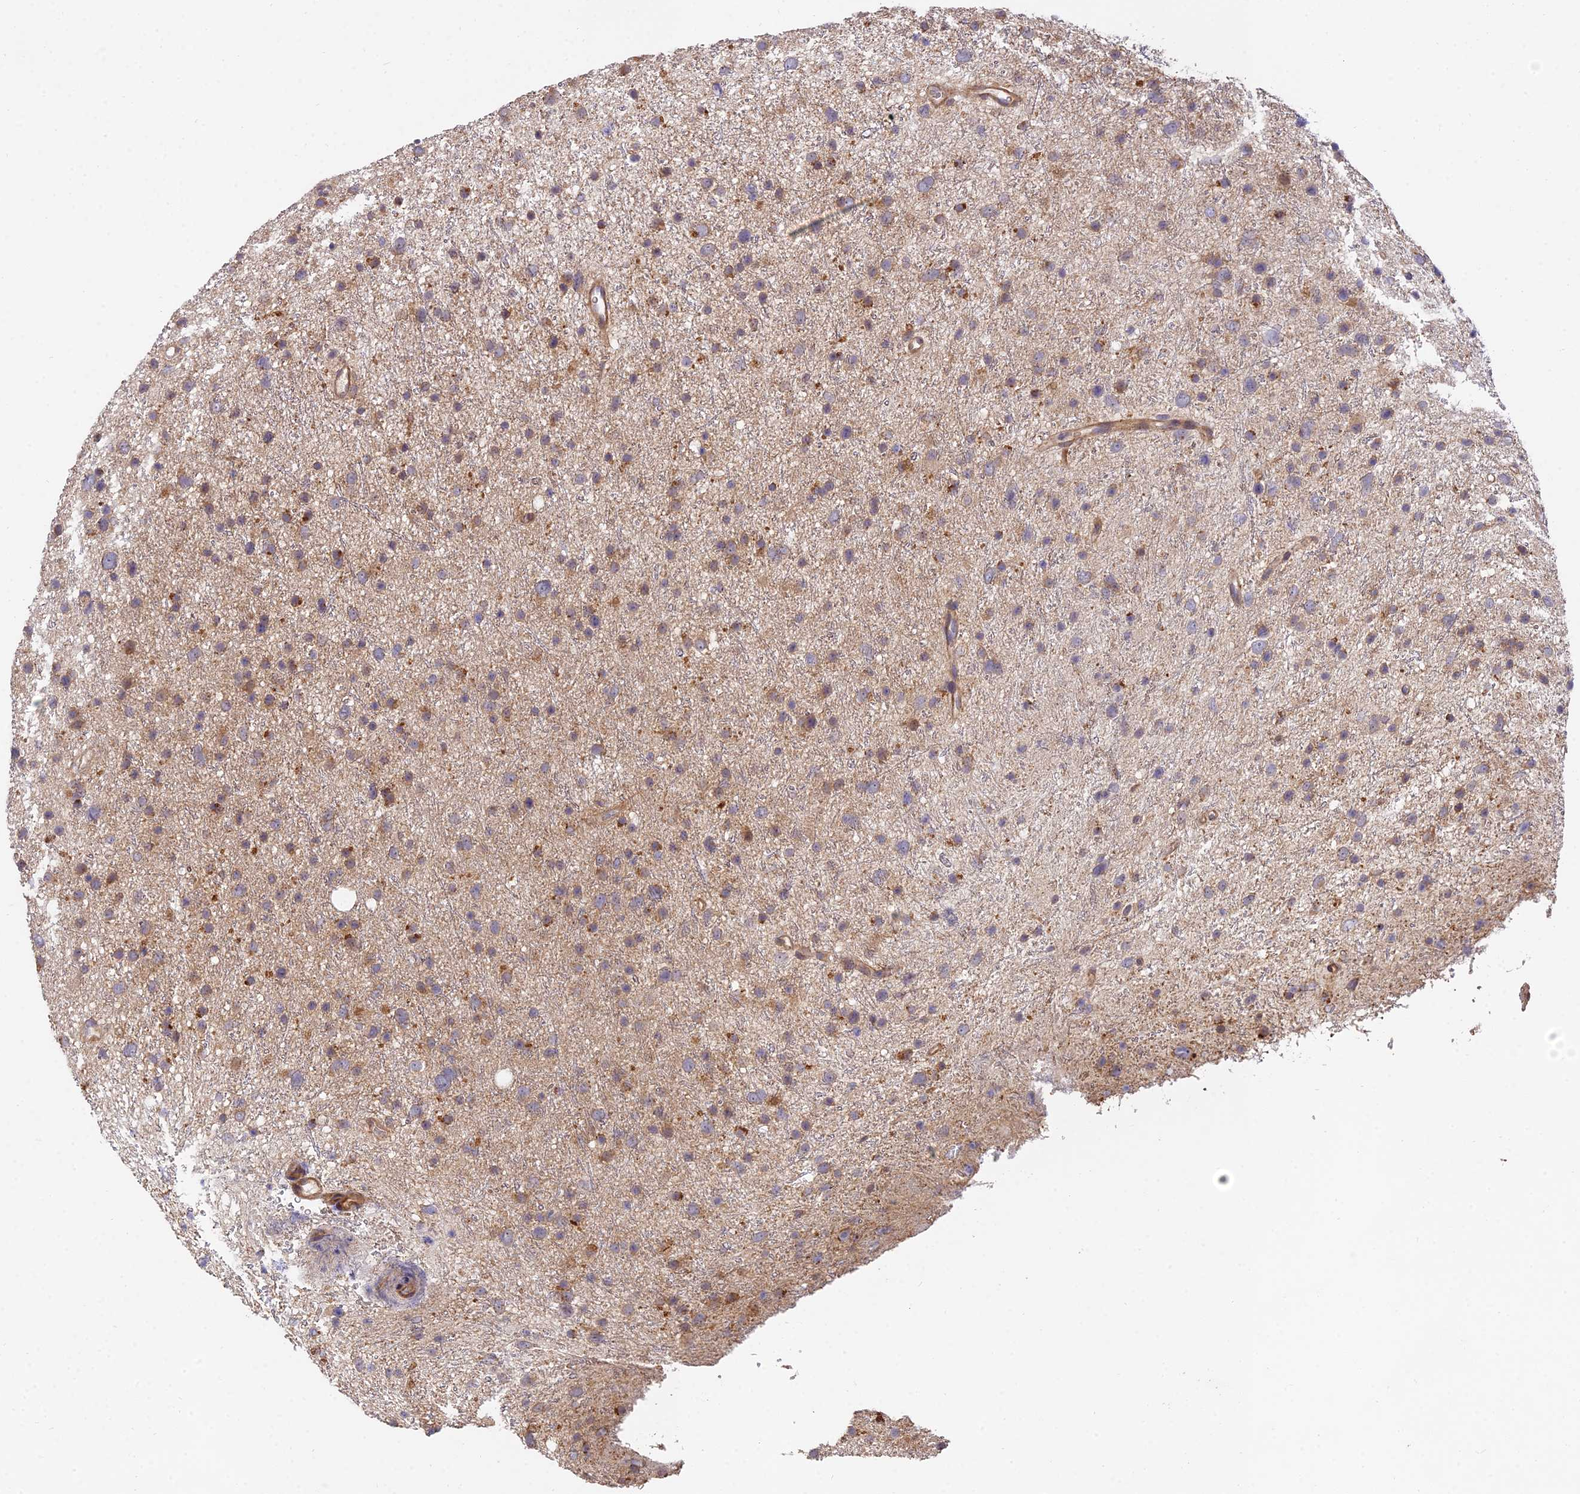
{"staining": {"intensity": "moderate", "quantity": "25%-75%", "location": "cytoplasmic/membranous"}, "tissue": "glioma", "cell_type": "Tumor cells", "image_type": "cancer", "snomed": [{"axis": "morphology", "description": "Glioma, malignant, Low grade"}, {"axis": "topography", "description": "Cerebral cortex"}], "caption": "Protein positivity by immunohistochemistry exhibits moderate cytoplasmic/membranous expression in approximately 25%-75% of tumor cells in malignant low-grade glioma. Nuclei are stained in blue.", "gene": "ARL8B", "patient": {"sex": "female", "age": 39}}